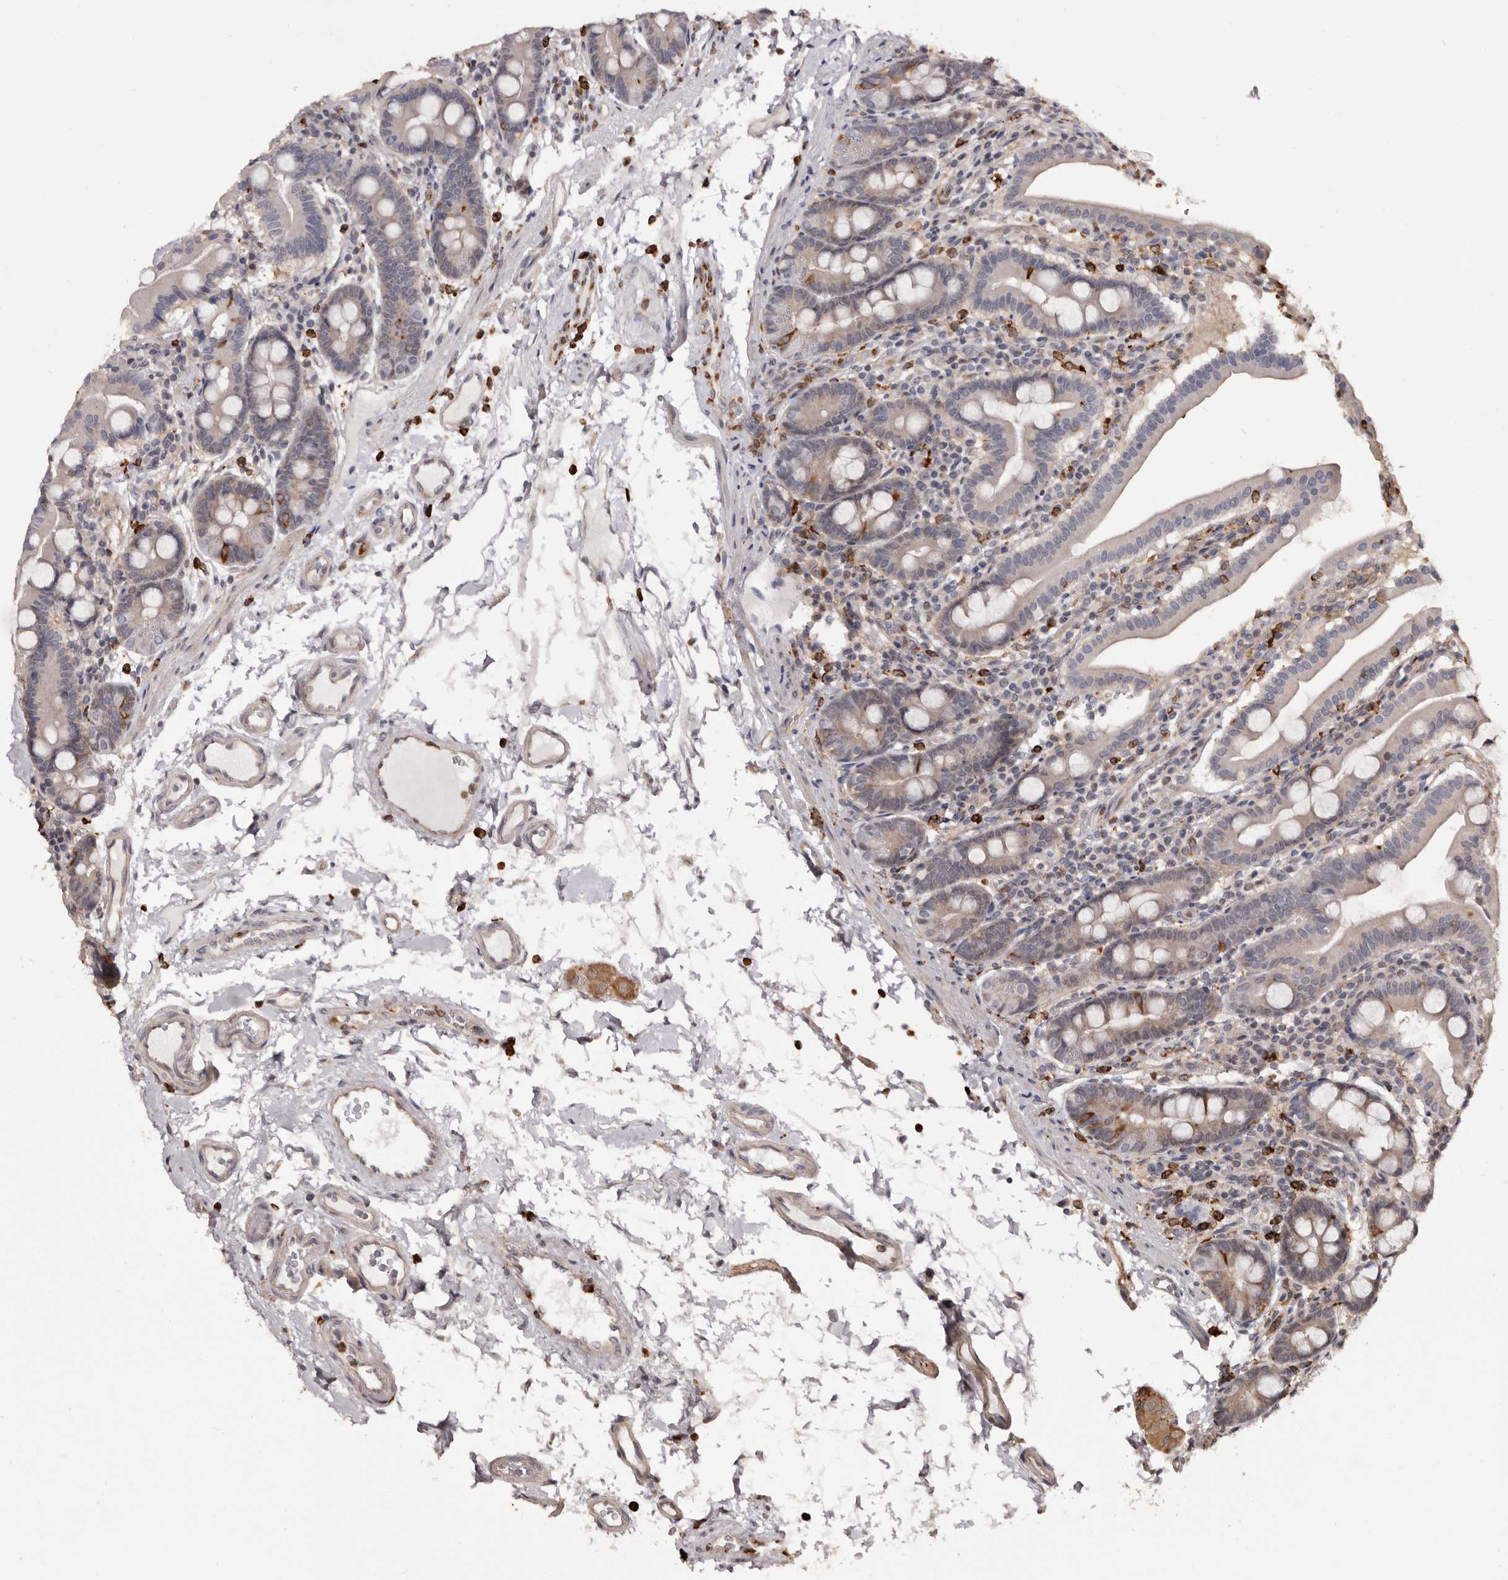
{"staining": {"intensity": "strong", "quantity": "<25%", "location": "cytoplasmic/membranous"}, "tissue": "duodenum", "cell_type": "Glandular cells", "image_type": "normal", "snomed": [{"axis": "morphology", "description": "Normal tissue, NOS"}, {"axis": "morphology", "description": "Adenocarcinoma, NOS"}, {"axis": "topography", "description": "Pancreas"}, {"axis": "topography", "description": "Duodenum"}], "caption": "This photomicrograph reveals normal duodenum stained with immunohistochemistry to label a protein in brown. The cytoplasmic/membranous of glandular cells show strong positivity for the protein. Nuclei are counter-stained blue.", "gene": "TNNI1", "patient": {"sex": "male", "age": 50}}